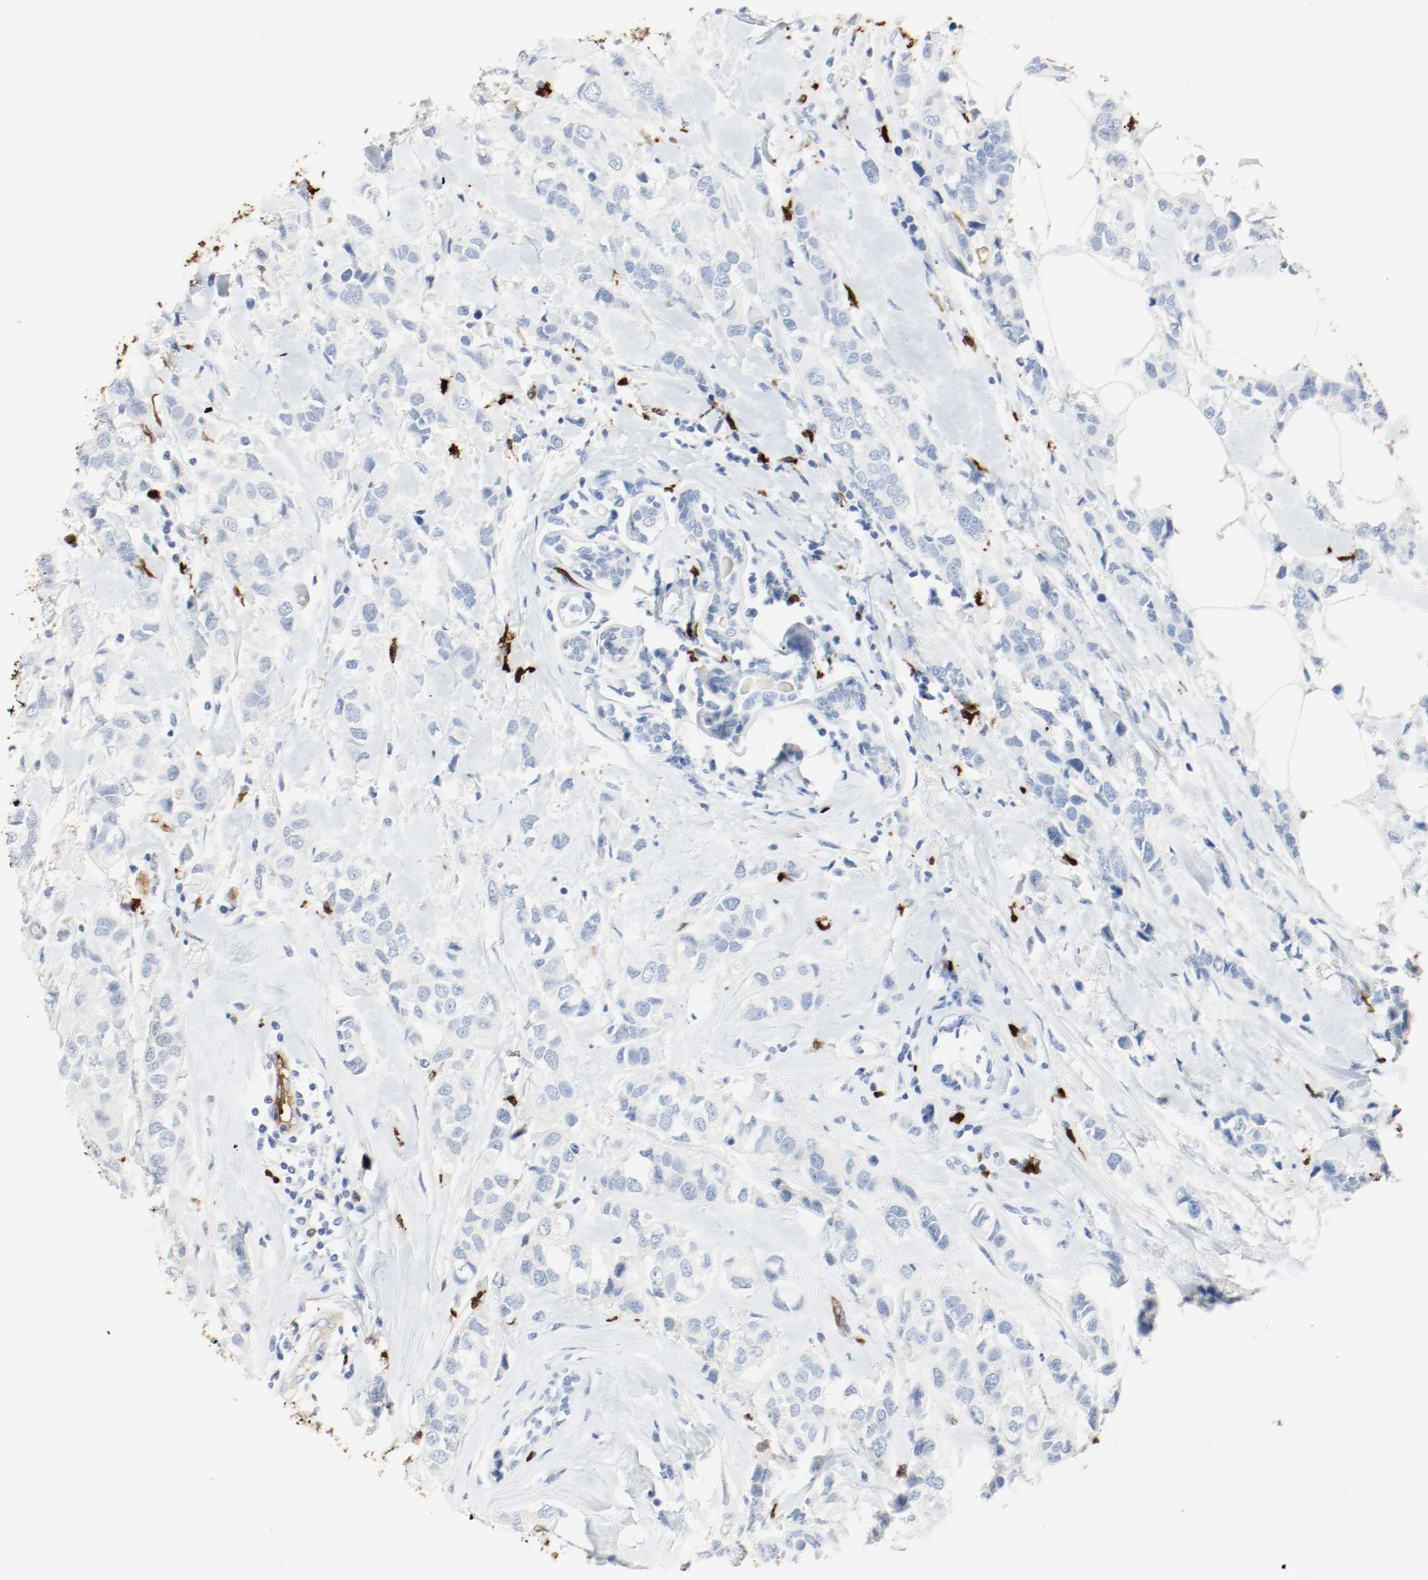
{"staining": {"intensity": "negative", "quantity": "none", "location": "none"}, "tissue": "breast cancer", "cell_type": "Tumor cells", "image_type": "cancer", "snomed": [{"axis": "morphology", "description": "Duct carcinoma"}, {"axis": "topography", "description": "Breast"}], "caption": "High power microscopy histopathology image of an immunohistochemistry image of breast cancer (invasive ductal carcinoma), revealing no significant expression in tumor cells.", "gene": "S100A9", "patient": {"sex": "female", "age": 50}}